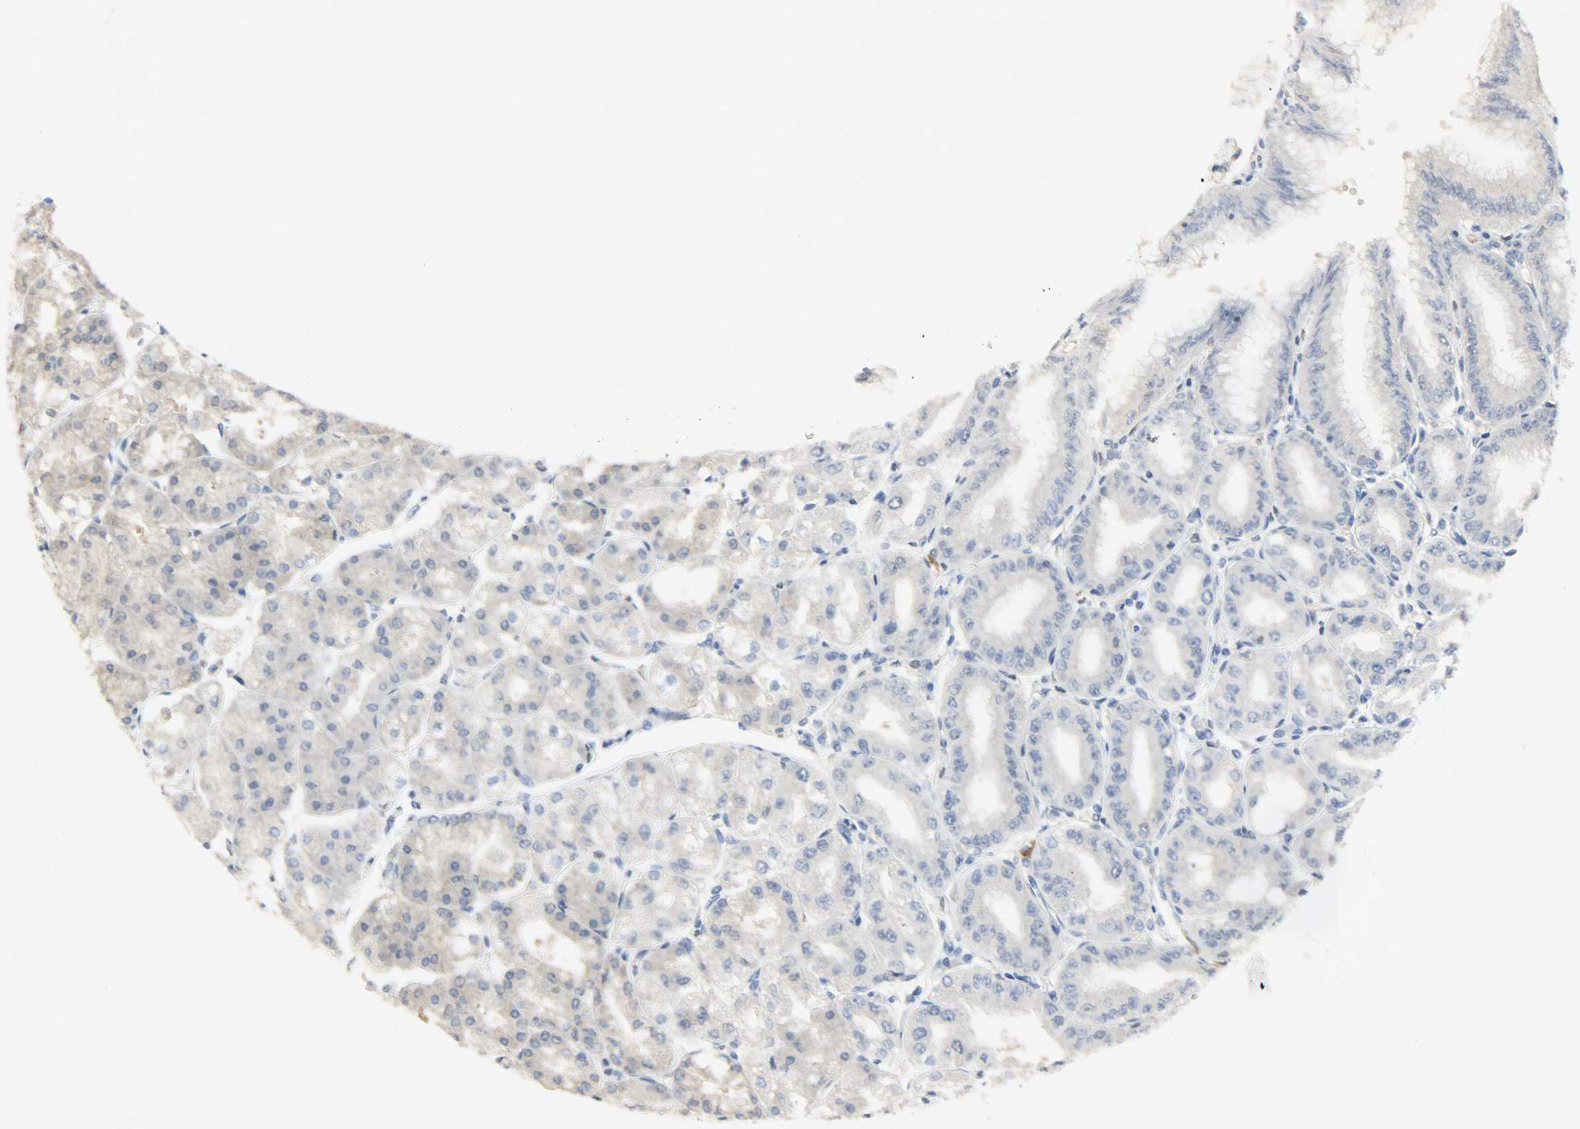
{"staining": {"intensity": "negative", "quantity": "none", "location": "none"}, "tissue": "stomach", "cell_type": "Glandular cells", "image_type": "normal", "snomed": [{"axis": "morphology", "description": "Normal tissue, NOS"}, {"axis": "topography", "description": "Stomach, lower"}], "caption": "Histopathology image shows no protein staining in glandular cells of benign stomach.", "gene": "FKBP1A", "patient": {"sex": "male", "age": 71}}